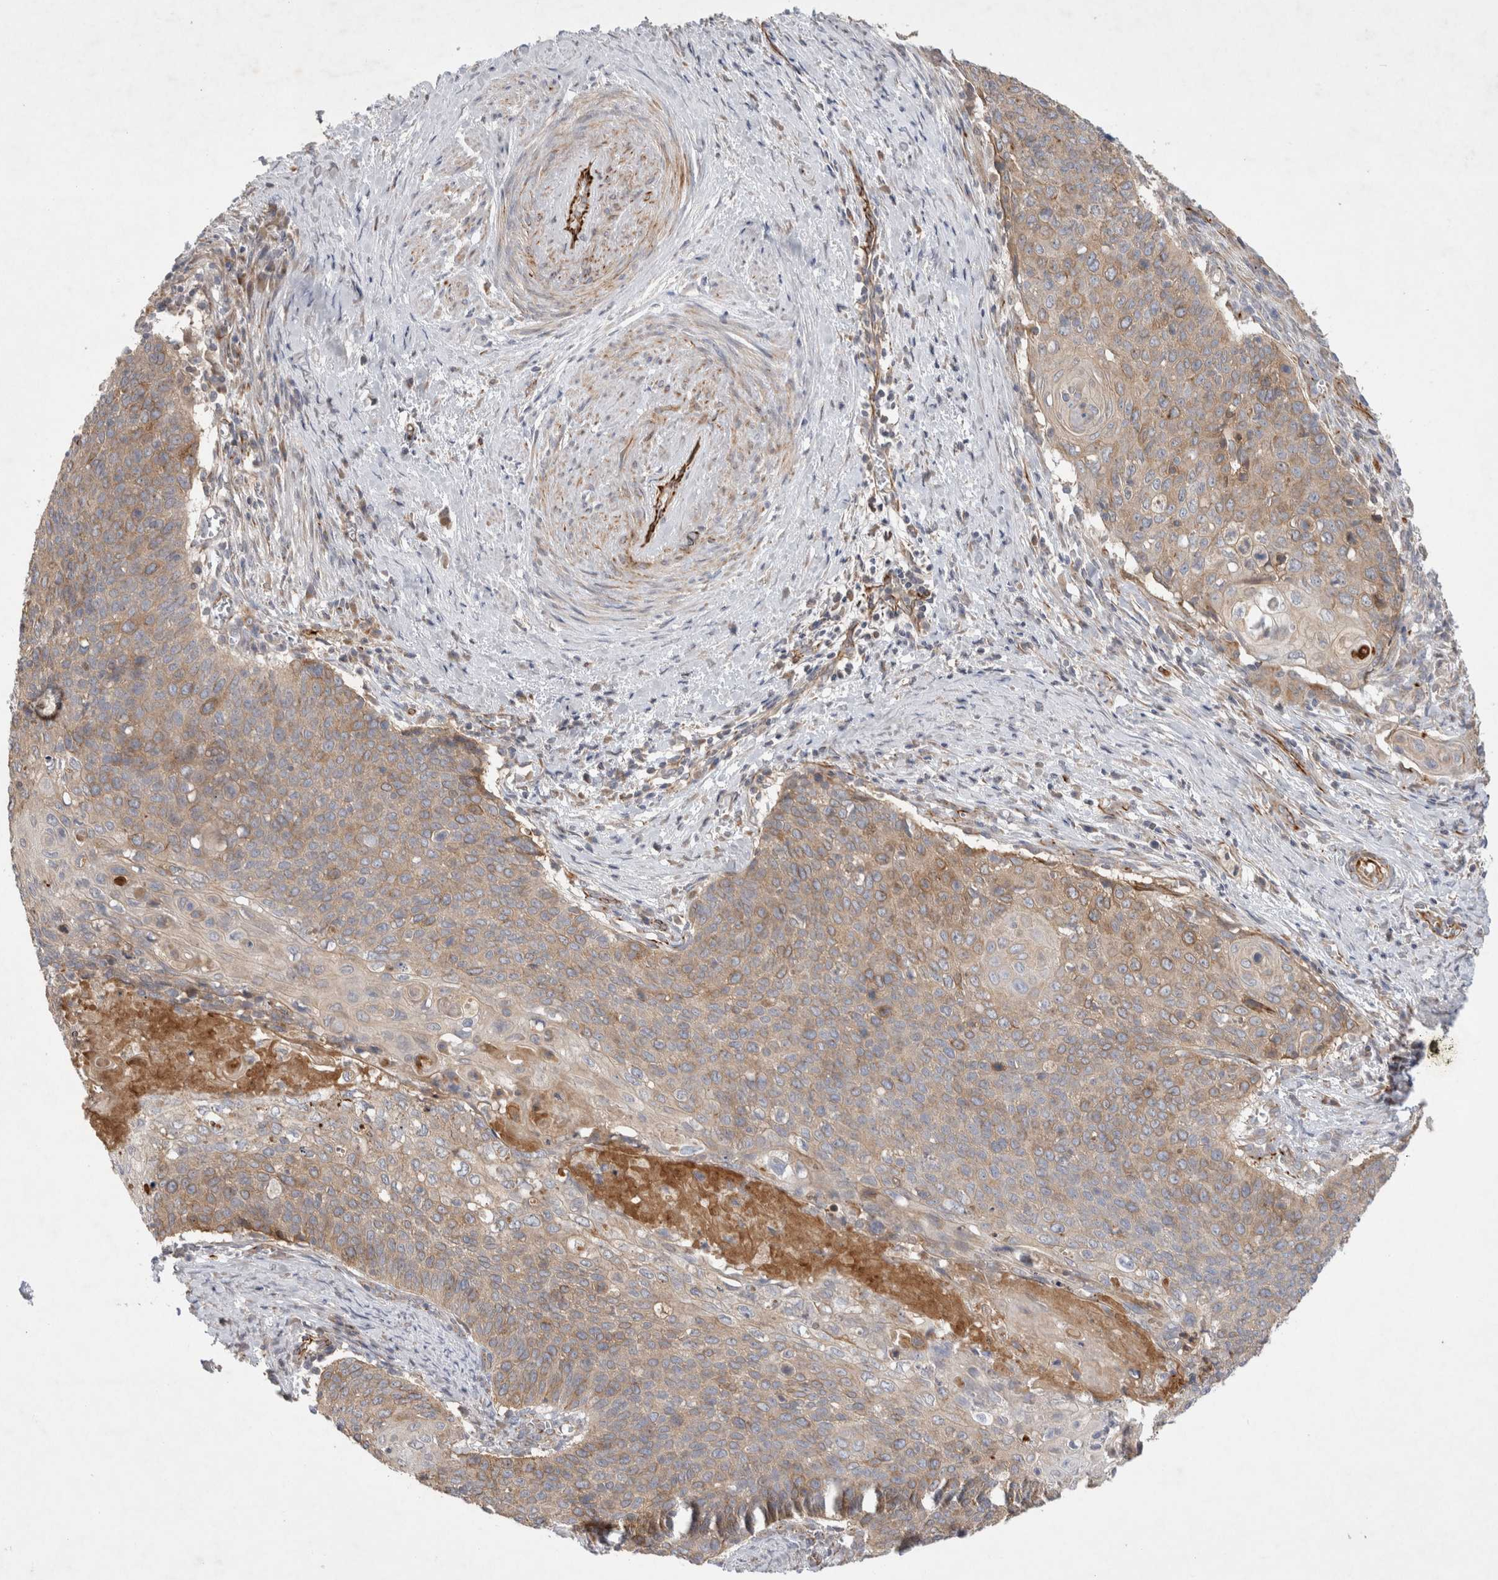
{"staining": {"intensity": "moderate", "quantity": ">75%", "location": "cytoplasmic/membranous"}, "tissue": "cervical cancer", "cell_type": "Tumor cells", "image_type": "cancer", "snomed": [{"axis": "morphology", "description": "Squamous cell carcinoma, NOS"}, {"axis": "topography", "description": "Cervix"}], "caption": "Moderate cytoplasmic/membranous staining for a protein is appreciated in about >75% of tumor cells of cervical cancer (squamous cell carcinoma) using immunohistochemistry.", "gene": "NMU", "patient": {"sex": "female", "age": 39}}